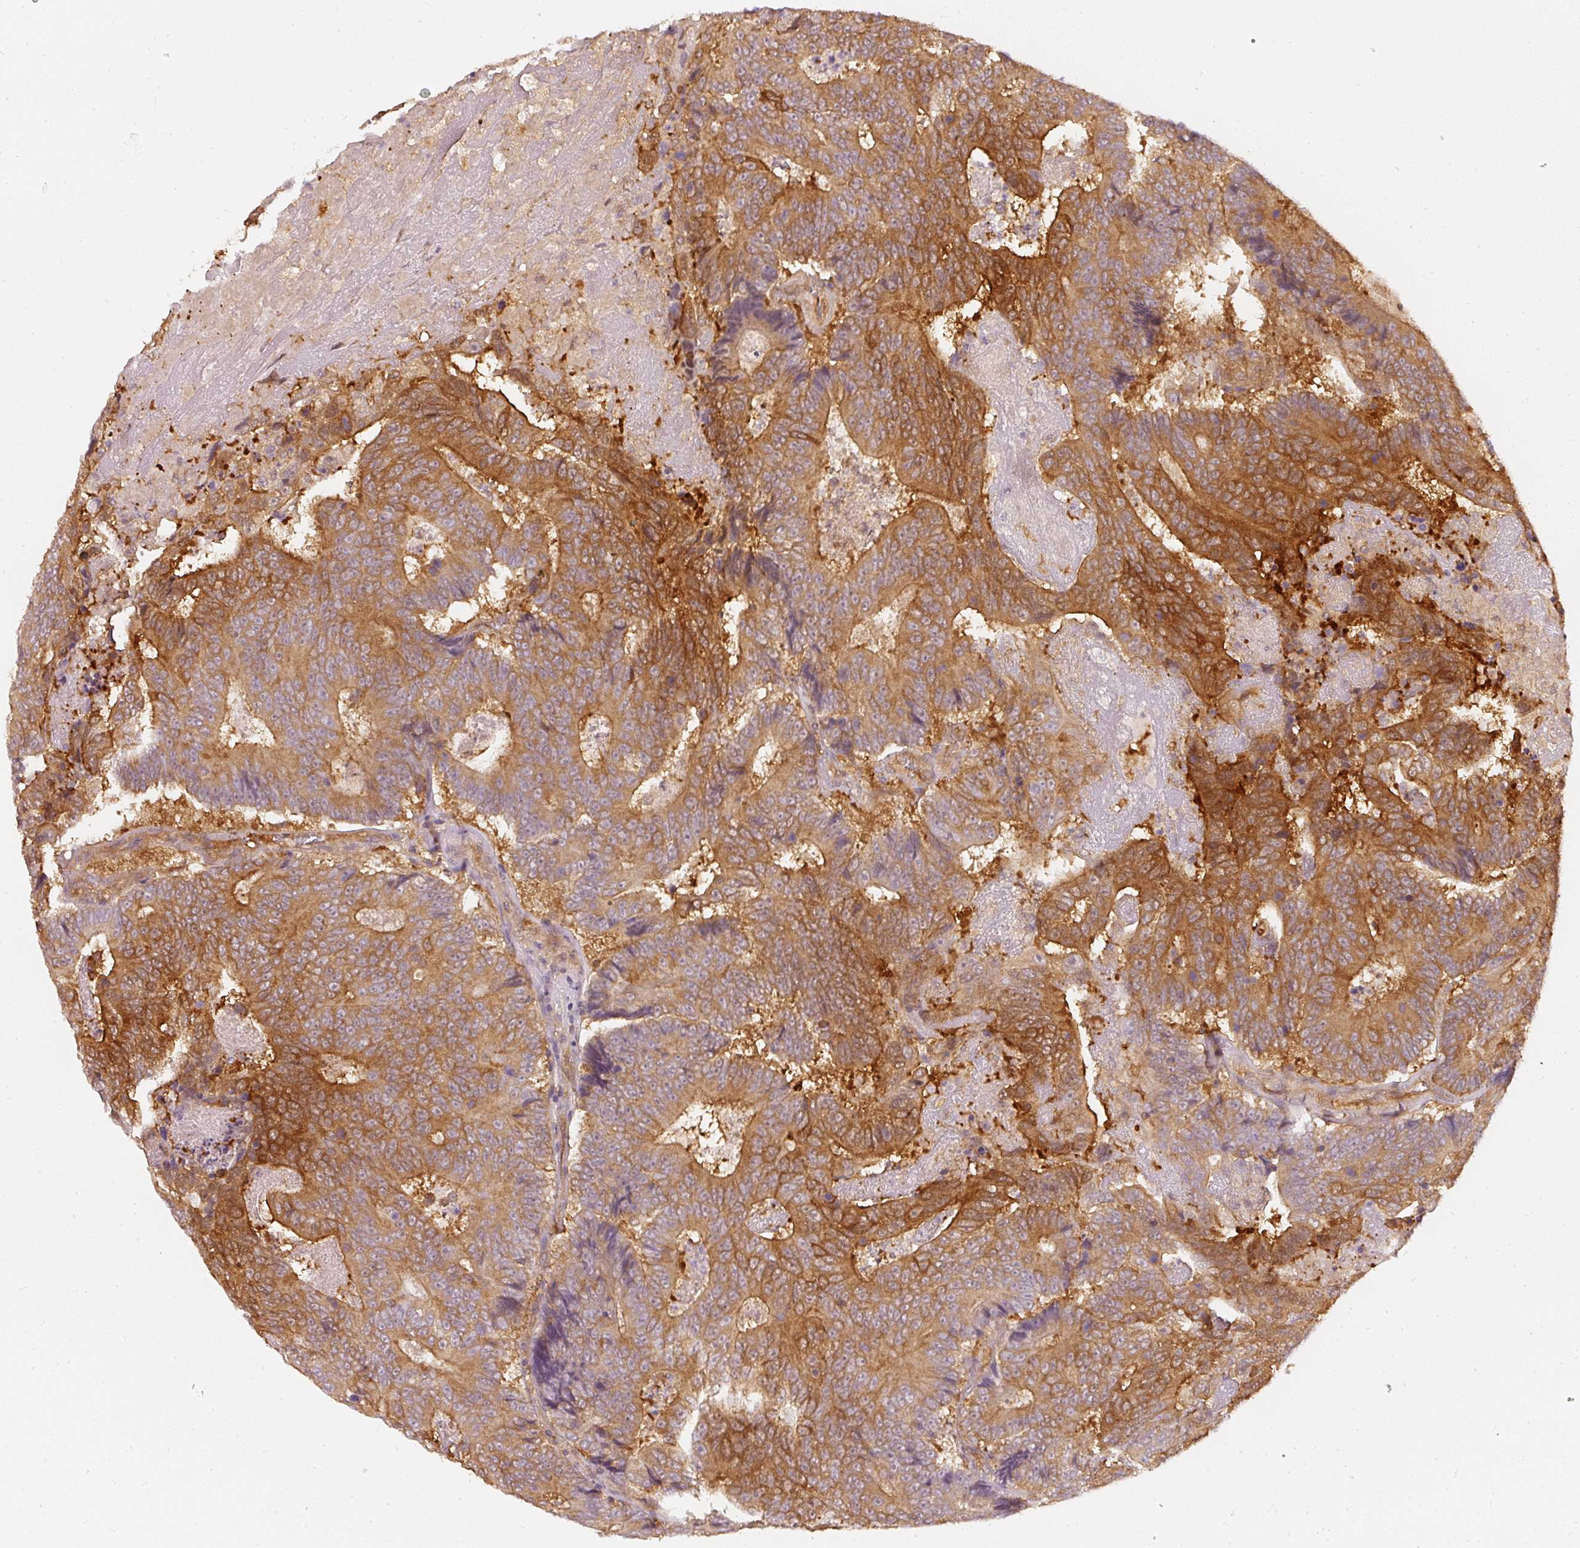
{"staining": {"intensity": "strong", "quantity": ">75%", "location": "cytoplasmic/membranous"}, "tissue": "colorectal cancer", "cell_type": "Tumor cells", "image_type": "cancer", "snomed": [{"axis": "morphology", "description": "Adenocarcinoma, NOS"}, {"axis": "topography", "description": "Colon"}], "caption": "Adenocarcinoma (colorectal) stained with a brown dye demonstrates strong cytoplasmic/membranous positive expression in about >75% of tumor cells.", "gene": "ASMTL", "patient": {"sex": "male", "age": 83}}